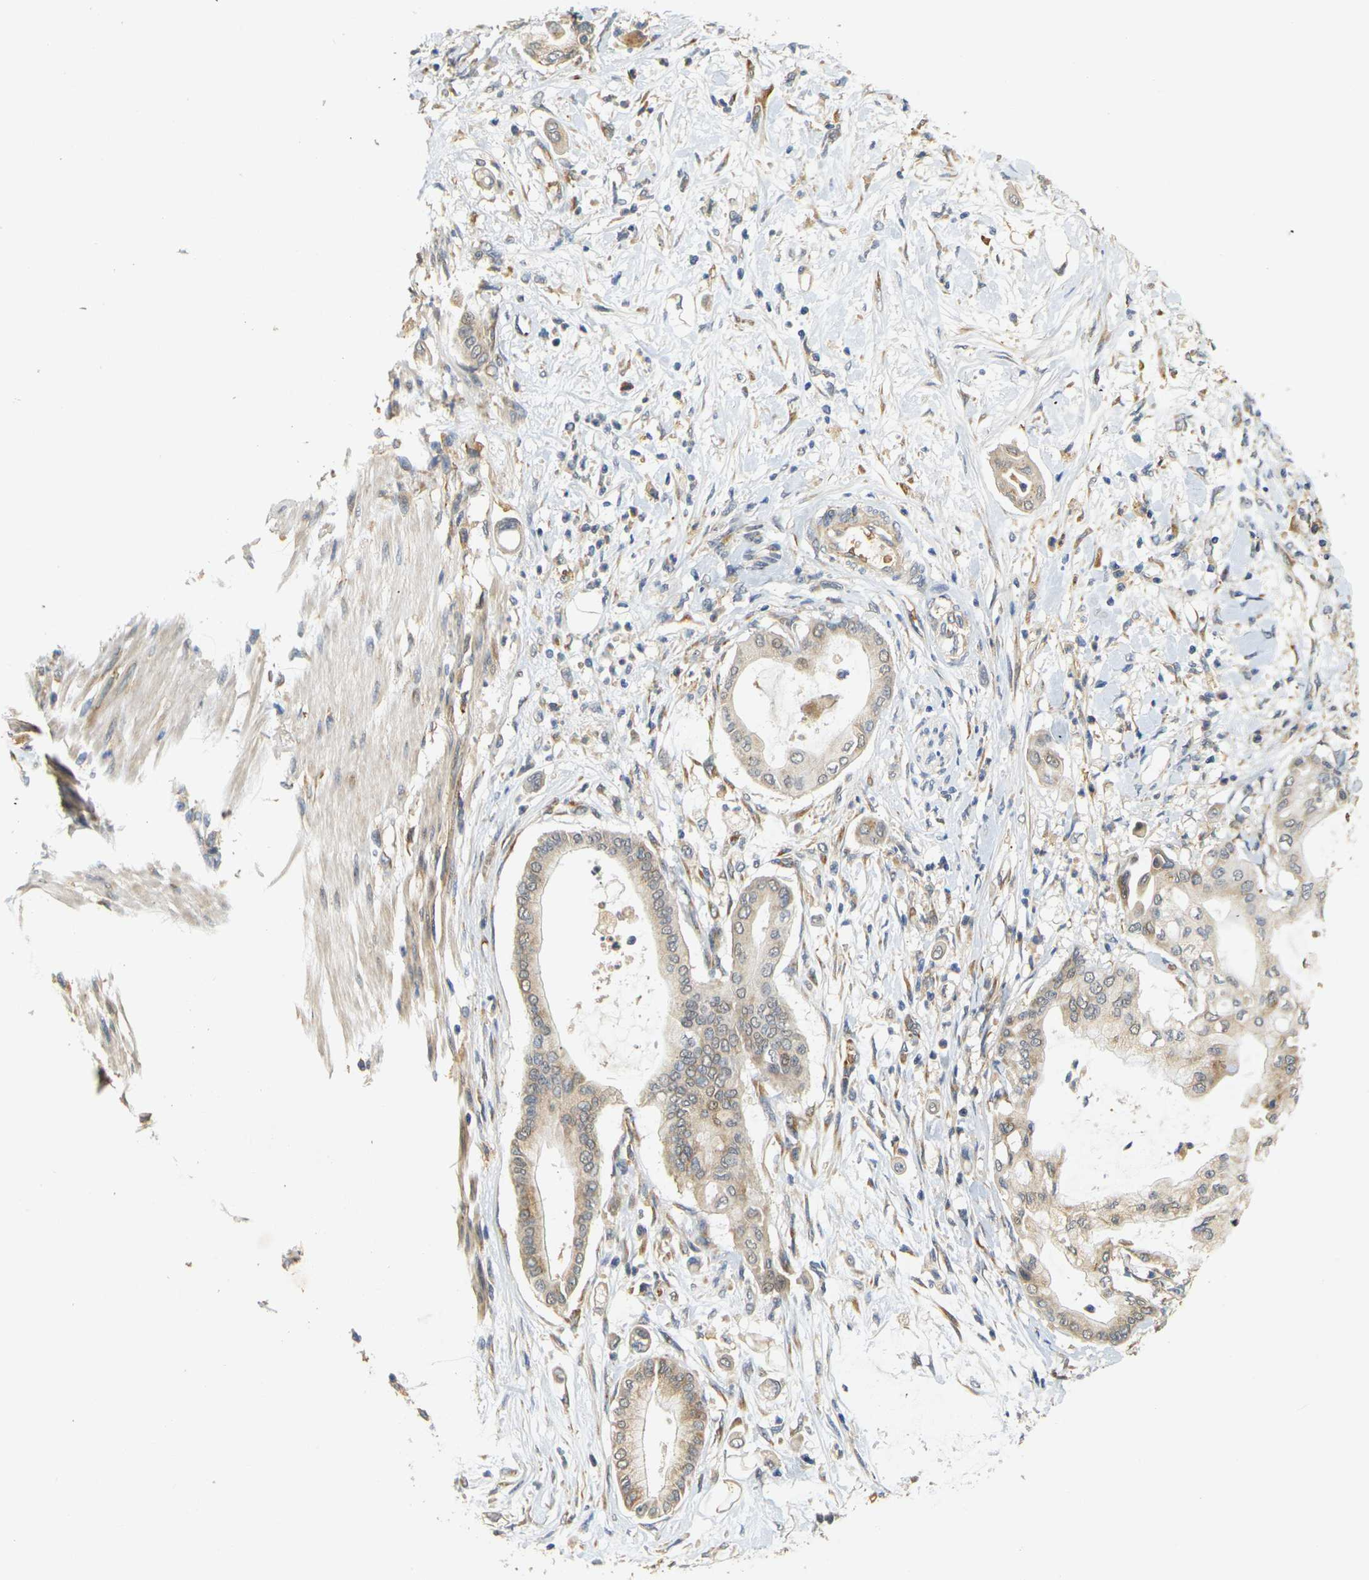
{"staining": {"intensity": "weak", "quantity": "<25%", "location": "cytoplasmic/membranous"}, "tissue": "pancreatic cancer", "cell_type": "Tumor cells", "image_type": "cancer", "snomed": [{"axis": "morphology", "description": "Adenocarcinoma, NOS"}, {"axis": "morphology", "description": "Adenocarcinoma, metastatic, NOS"}, {"axis": "topography", "description": "Lymph node"}, {"axis": "topography", "description": "Pancreas"}, {"axis": "topography", "description": "Duodenum"}], "caption": "High power microscopy histopathology image of an IHC histopathology image of pancreatic cancer, revealing no significant staining in tumor cells.", "gene": "MEGF9", "patient": {"sex": "female", "age": 64}}